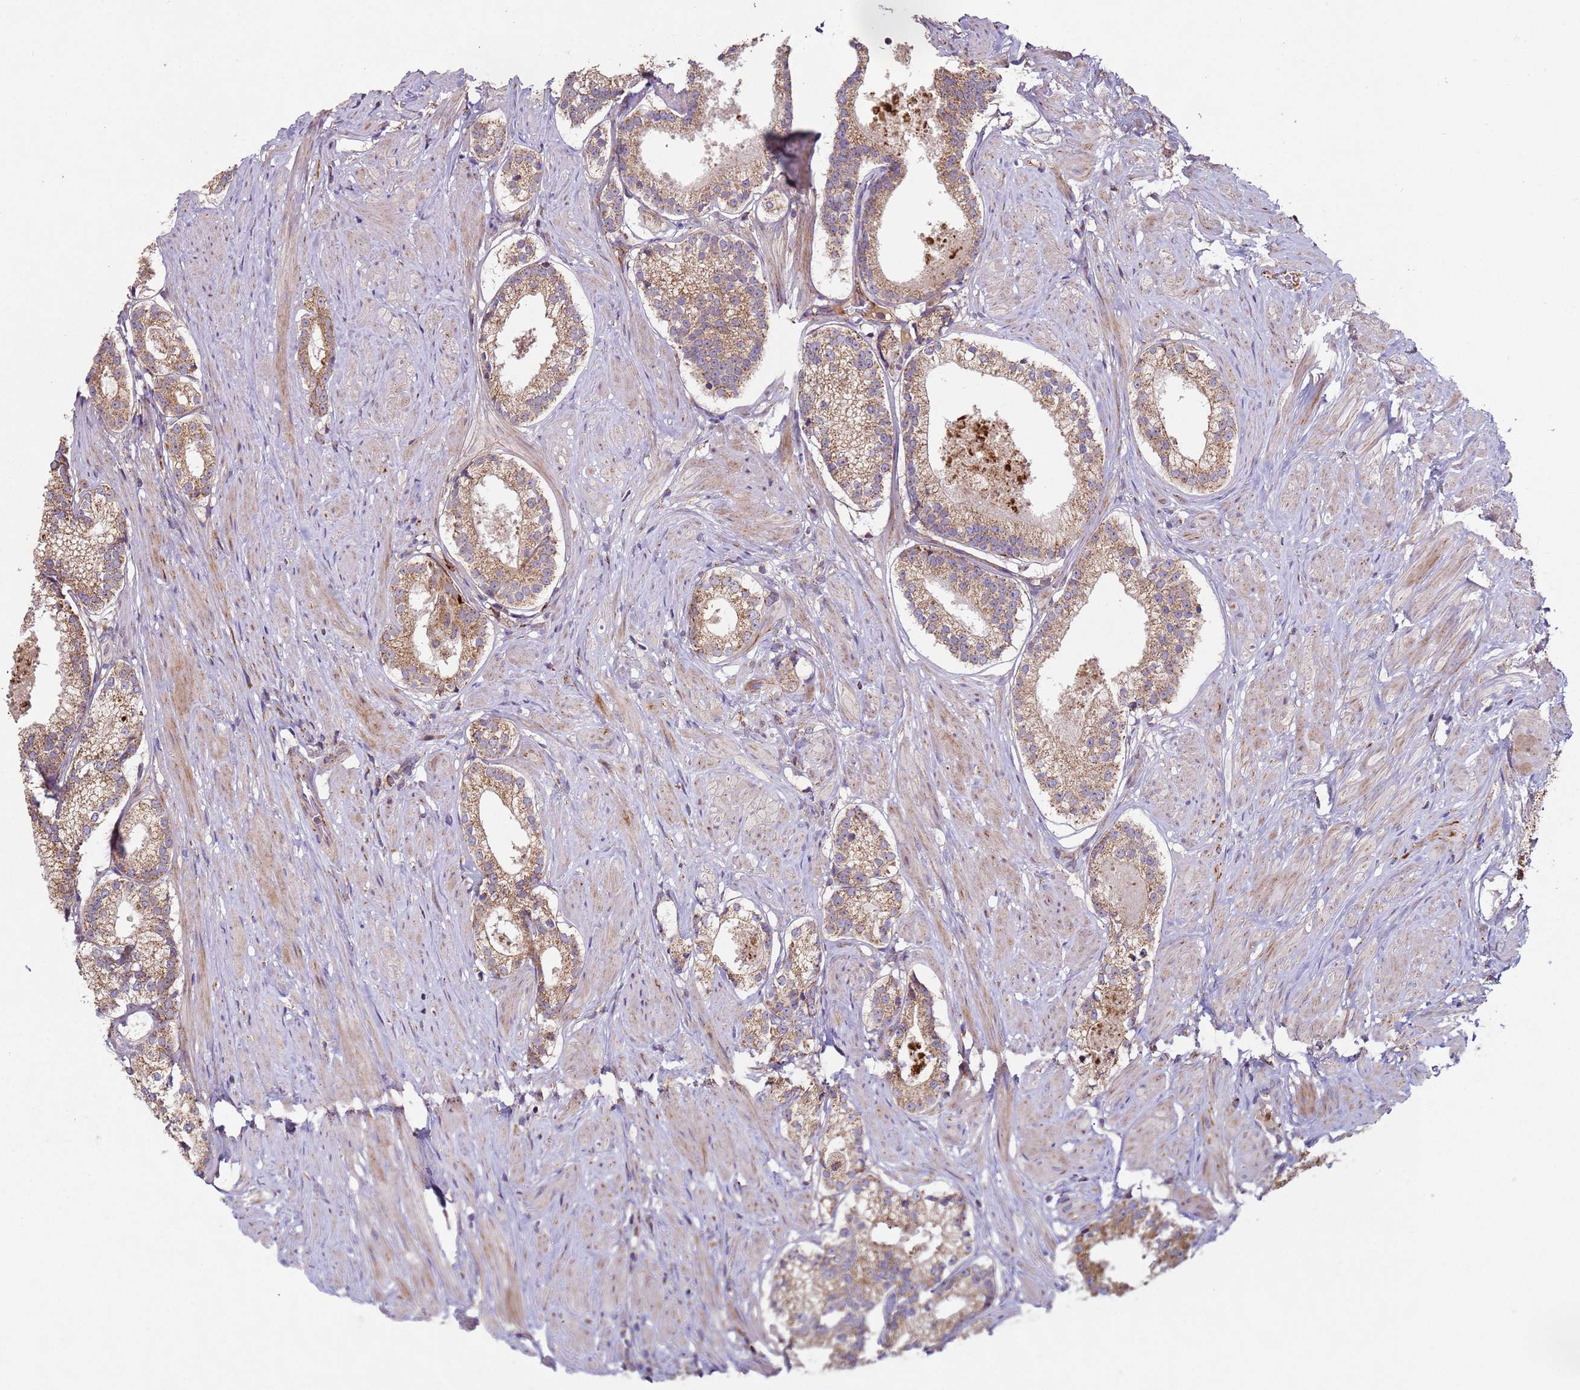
{"staining": {"intensity": "moderate", "quantity": ">75%", "location": "cytoplasmic/membranous"}, "tissue": "prostate cancer", "cell_type": "Tumor cells", "image_type": "cancer", "snomed": [{"axis": "morphology", "description": "Adenocarcinoma, Low grade"}, {"axis": "topography", "description": "Prostate"}], "caption": "Immunohistochemical staining of human prostate adenocarcinoma (low-grade) reveals medium levels of moderate cytoplasmic/membranous protein positivity in approximately >75% of tumor cells. (brown staining indicates protein expression, while blue staining denotes nuclei).", "gene": "FBXO33", "patient": {"sex": "male", "age": 57}}